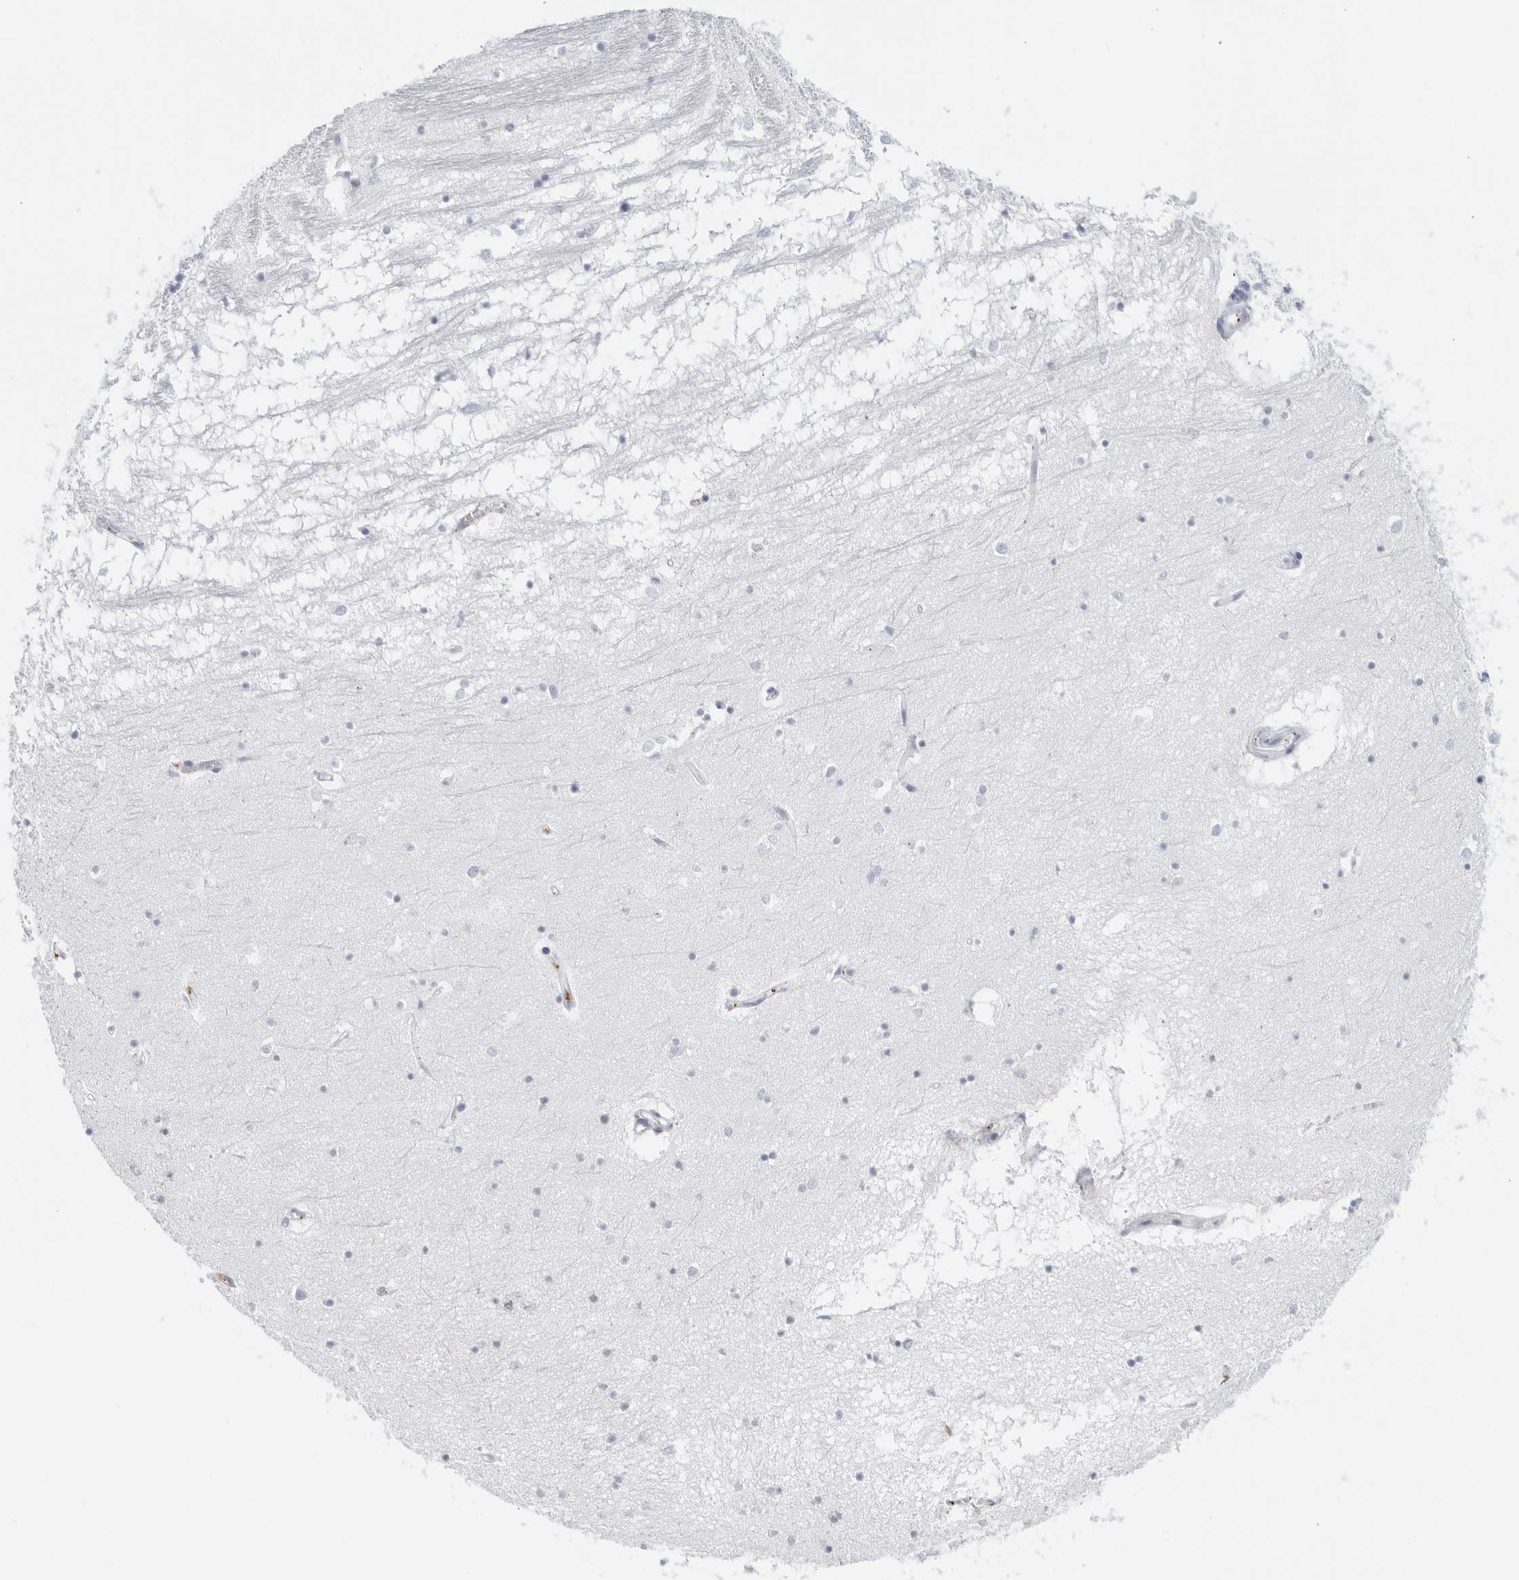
{"staining": {"intensity": "negative", "quantity": "none", "location": "none"}, "tissue": "hippocampus", "cell_type": "Glial cells", "image_type": "normal", "snomed": [{"axis": "morphology", "description": "Normal tissue, NOS"}, {"axis": "topography", "description": "Hippocampus"}], "caption": "Hippocampus stained for a protein using immunohistochemistry (IHC) exhibits no expression glial cells.", "gene": "FGG", "patient": {"sex": "male", "age": 70}}